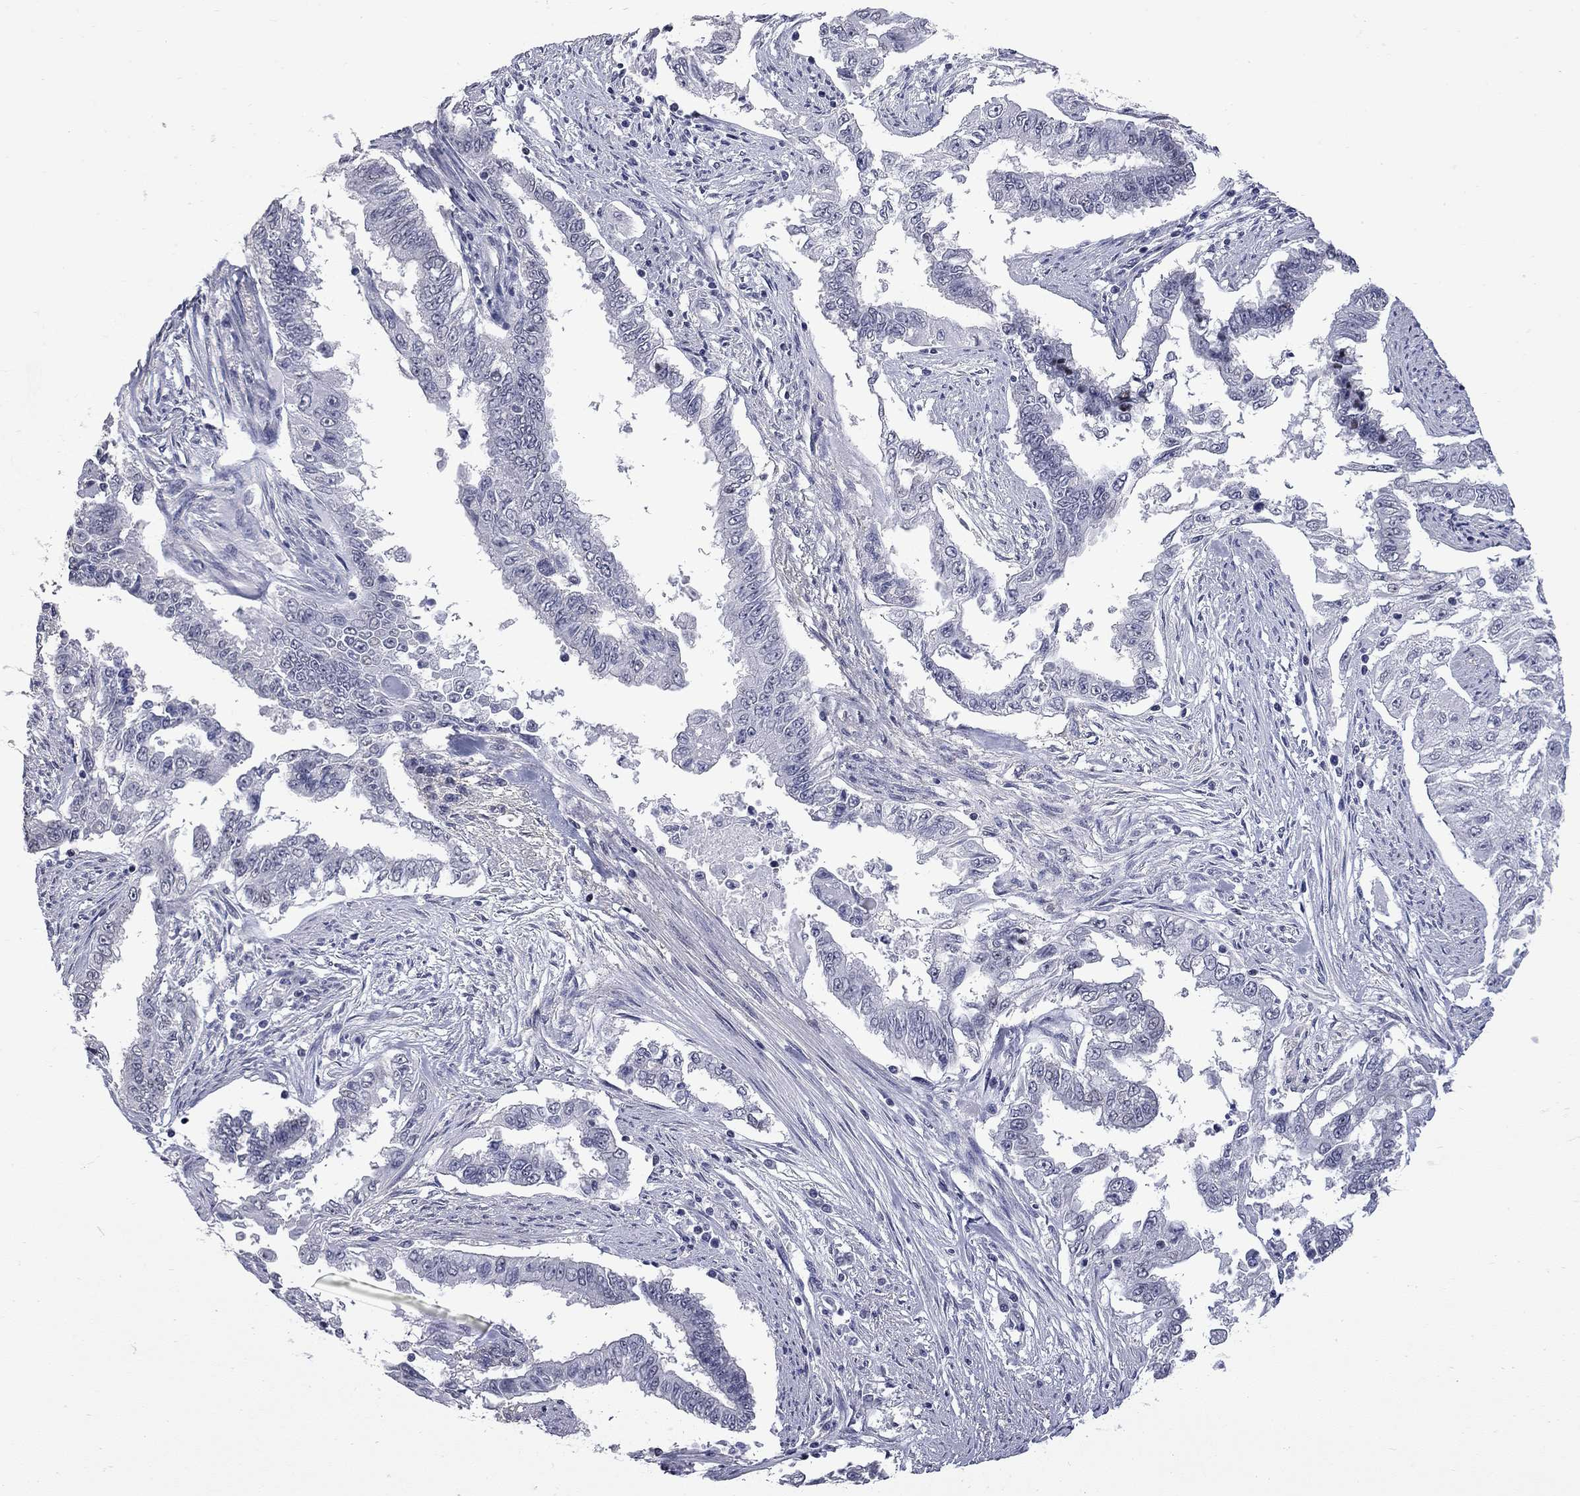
{"staining": {"intensity": "negative", "quantity": "none", "location": "none"}, "tissue": "endometrial cancer", "cell_type": "Tumor cells", "image_type": "cancer", "snomed": [{"axis": "morphology", "description": "Adenocarcinoma, NOS"}, {"axis": "topography", "description": "Uterus"}], "caption": "There is no significant staining in tumor cells of endometrial cancer.", "gene": "ZNF154", "patient": {"sex": "female", "age": 59}}